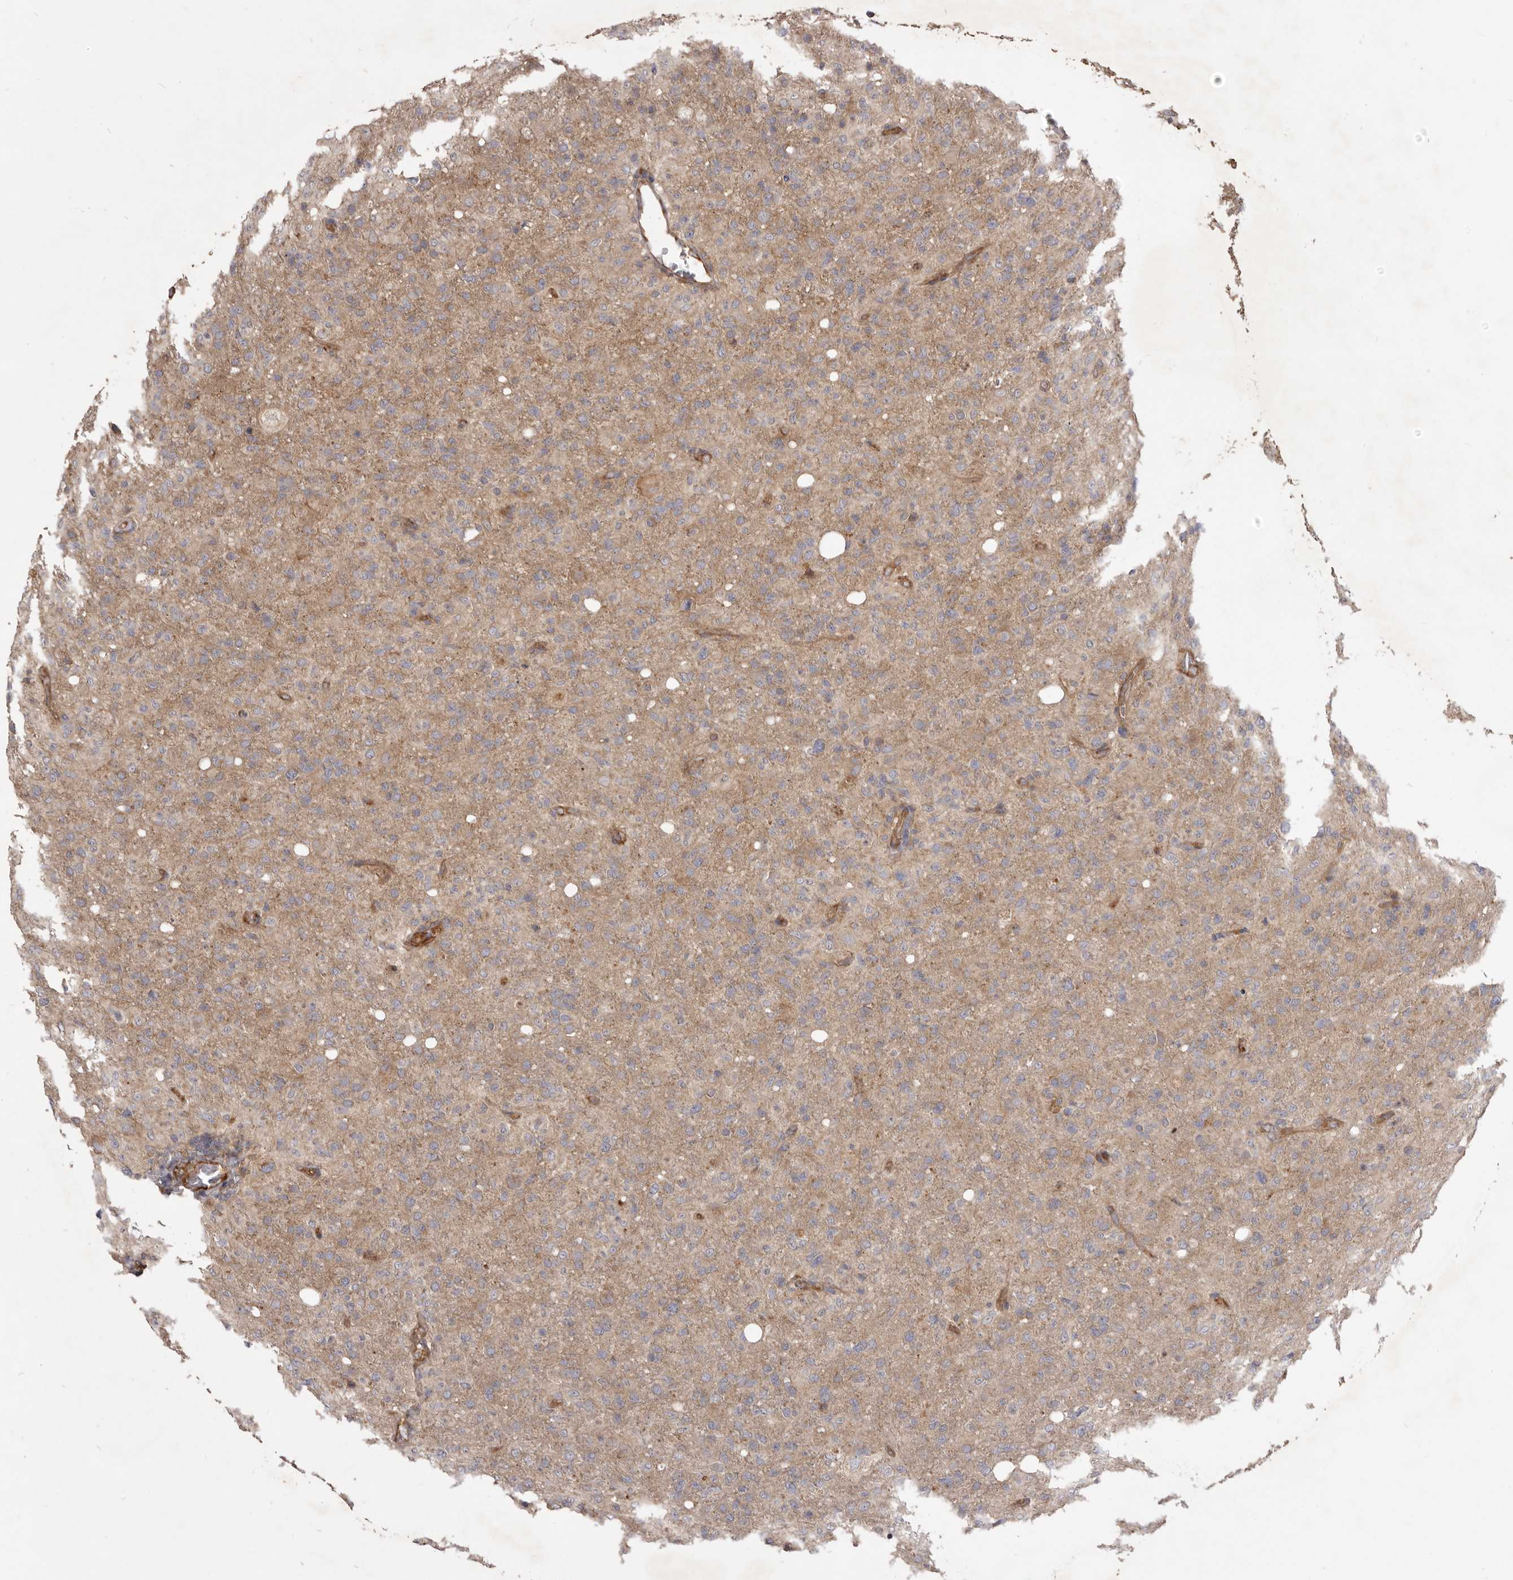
{"staining": {"intensity": "negative", "quantity": "none", "location": "none"}, "tissue": "glioma", "cell_type": "Tumor cells", "image_type": "cancer", "snomed": [{"axis": "morphology", "description": "Glioma, malignant, High grade"}, {"axis": "topography", "description": "Brain"}], "caption": "A micrograph of human glioma is negative for staining in tumor cells. The staining was performed using DAB to visualize the protein expression in brown, while the nuclei were stained in blue with hematoxylin (Magnification: 20x).", "gene": "VPS45", "patient": {"sex": "female", "age": 57}}